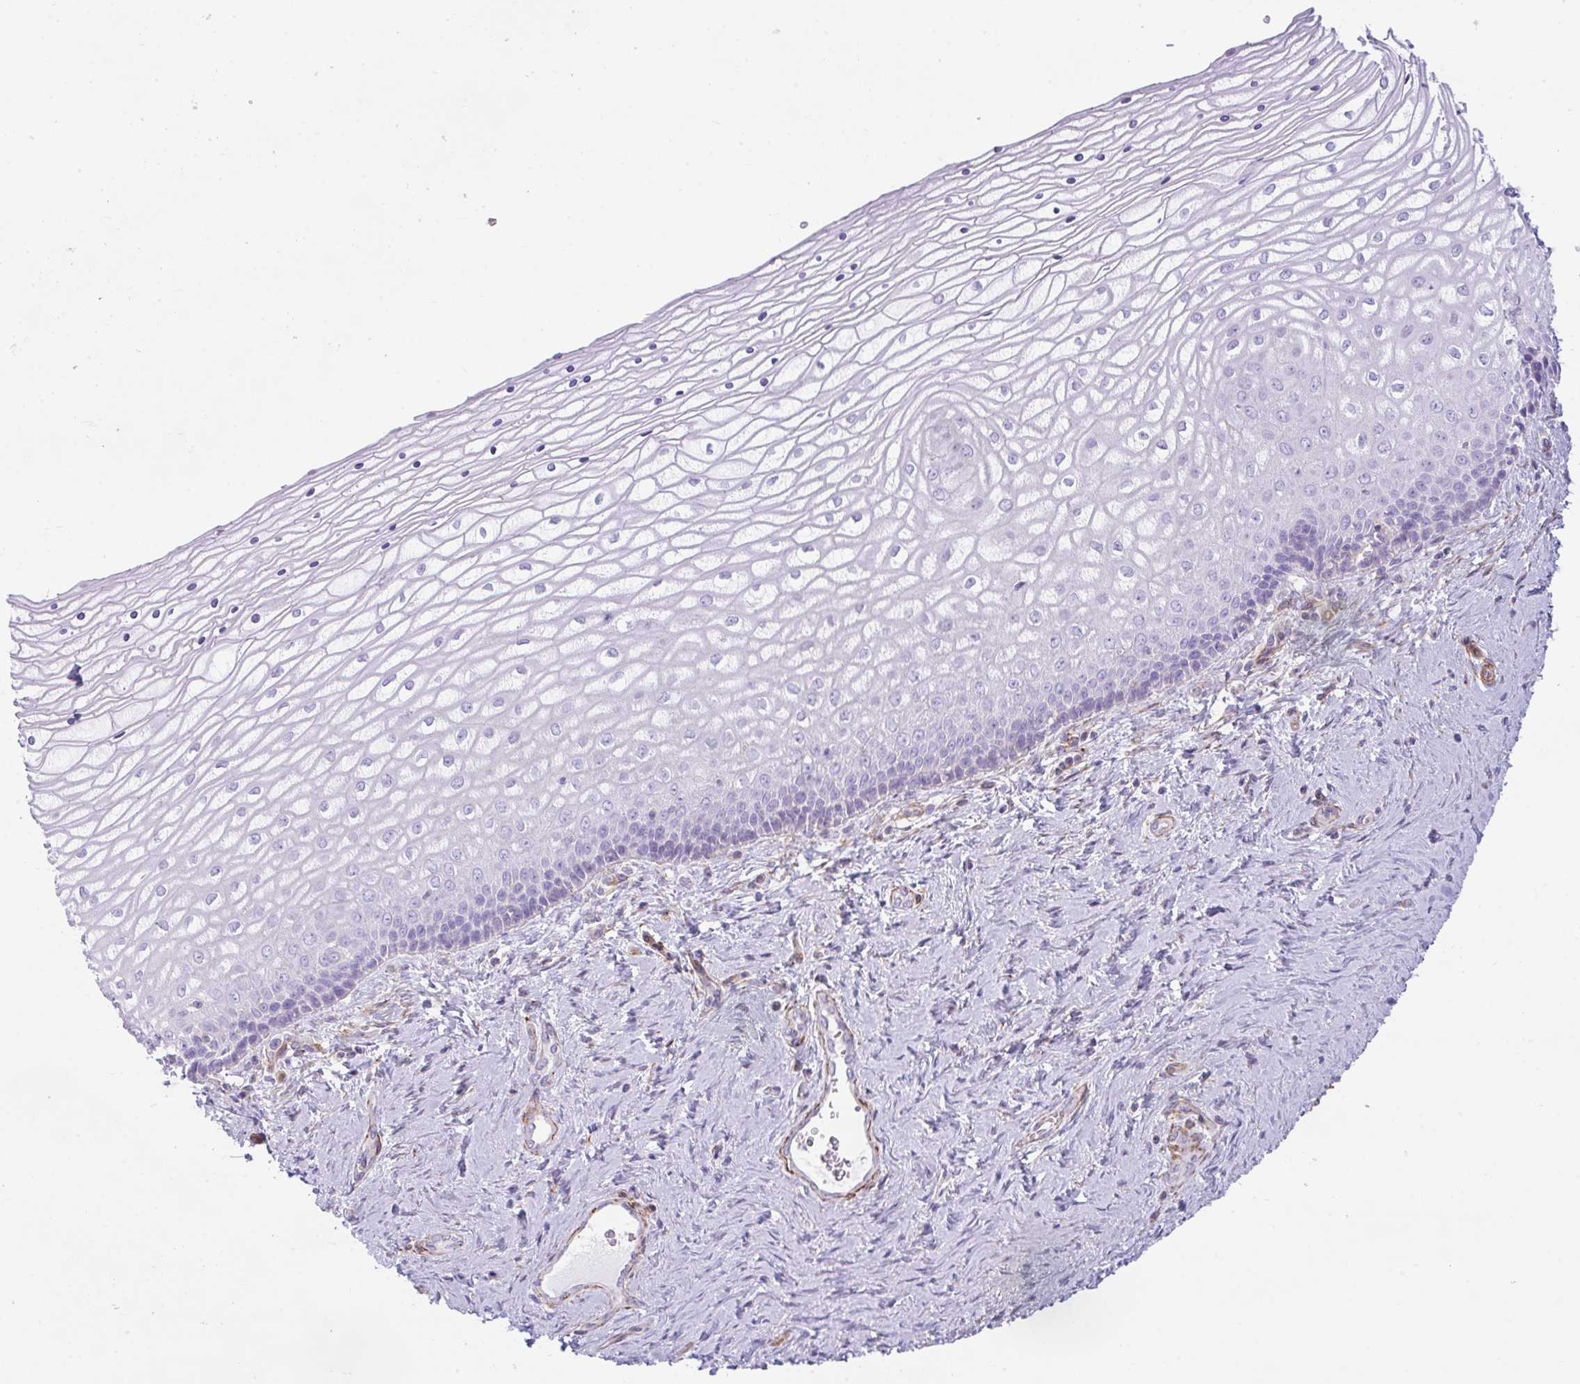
{"staining": {"intensity": "negative", "quantity": "none", "location": "none"}, "tissue": "vagina", "cell_type": "Squamous epithelial cells", "image_type": "normal", "snomed": [{"axis": "morphology", "description": "Normal tissue, NOS"}, {"axis": "topography", "description": "Vagina"}], "caption": "This is a photomicrograph of immunohistochemistry (IHC) staining of benign vagina, which shows no expression in squamous epithelial cells.", "gene": "CDRT15", "patient": {"sex": "female", "age": 45}}